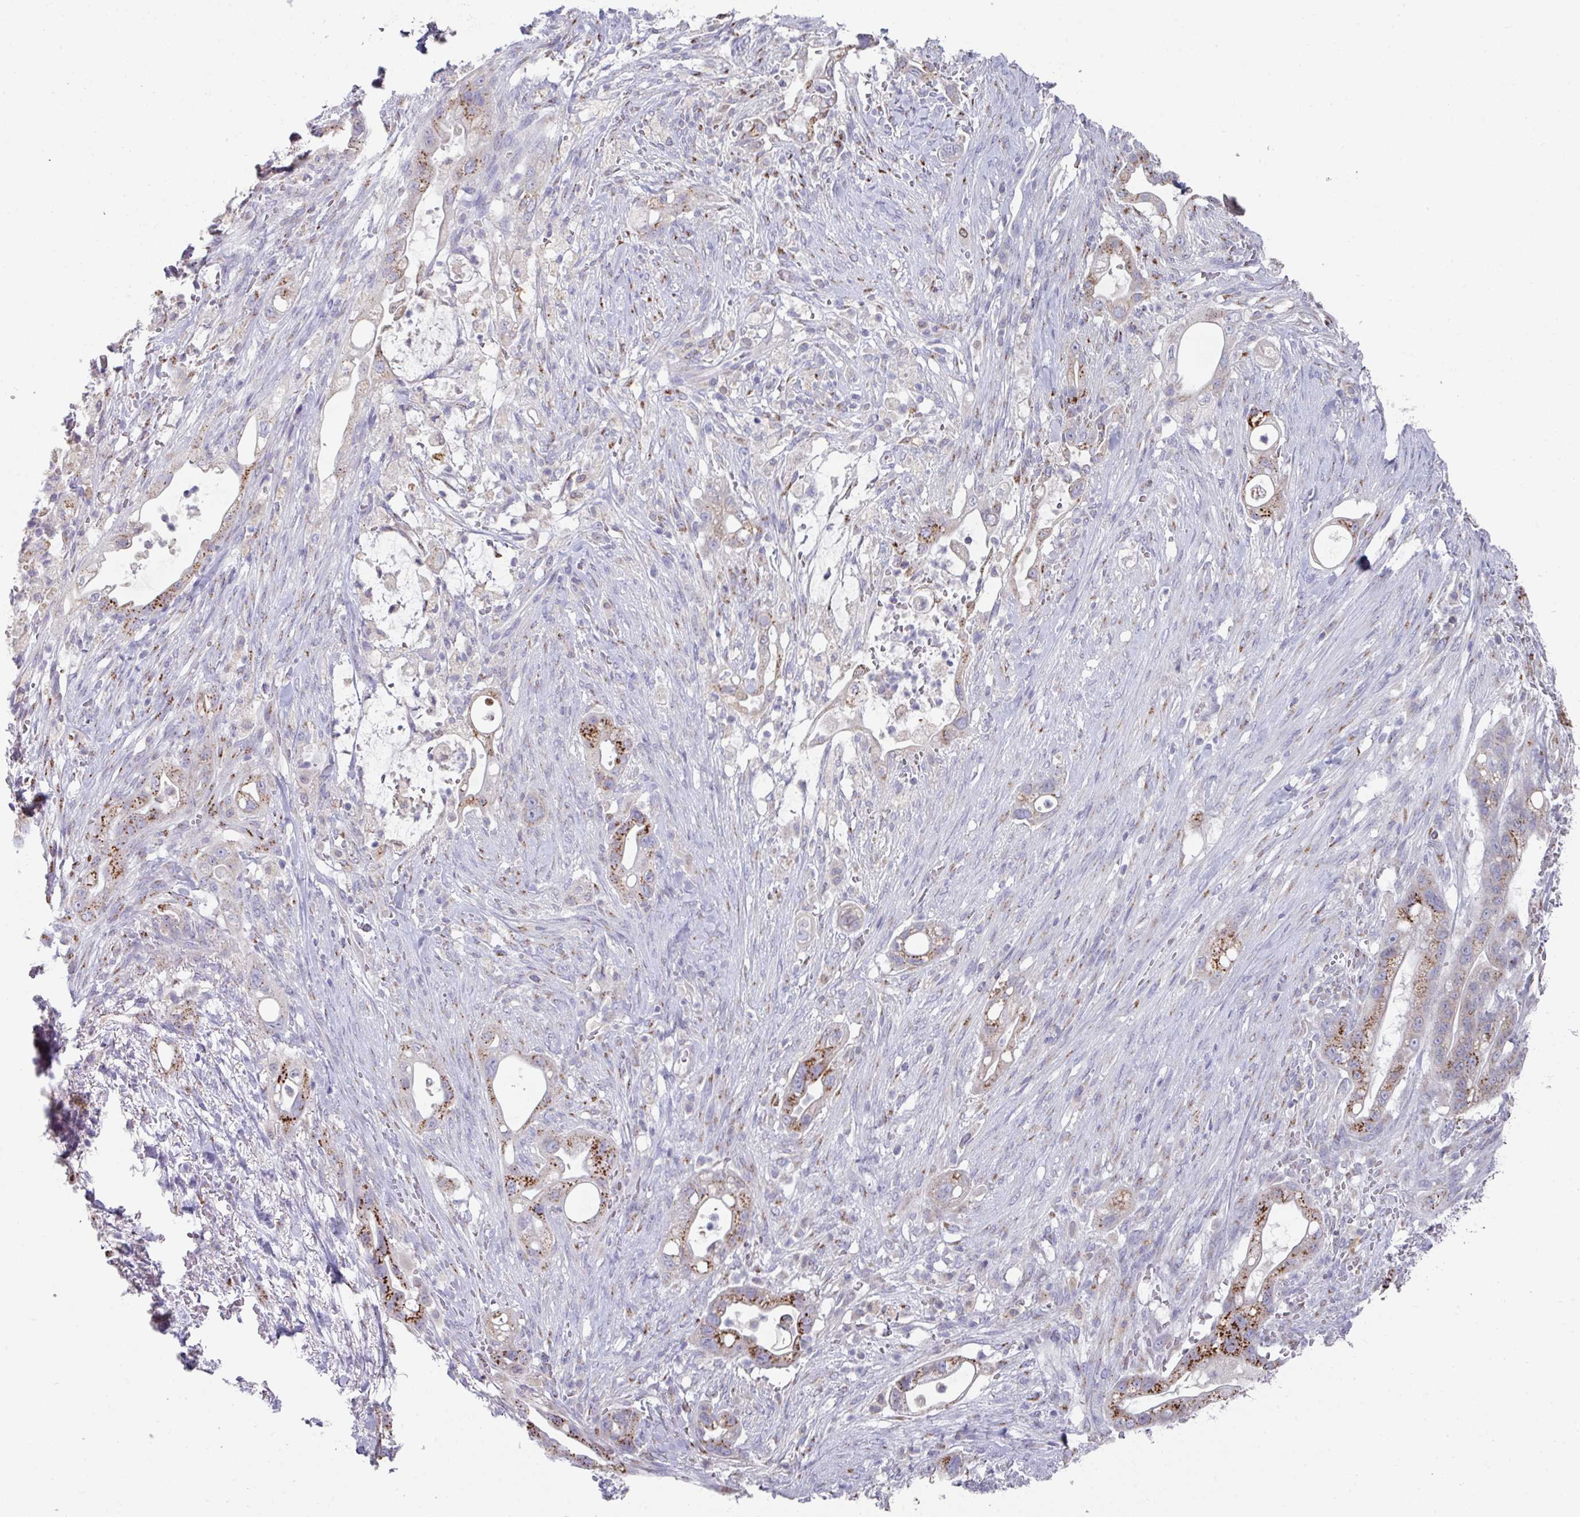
{"staining": {"intensity": "moderate", "quantity": "25%-75%", "location": "cytoplasmic/membranous"}, "tissue": "pancreatic cancer", "cell_type": "Tumor cells", "image_type": "cancer", "snomed": [{"axis": "morphology", "description": "Adenocarcinoma, NOS"}, {"axis": "topography", "description": "Pancreas"}], "caption": "The histopathology image exhibits a brown stain indicating the presence of a protein in the cytoplasmic/membranous of tumor cells in pancreatic cancer (adenocarcinoma).", "gene": "VKORC1L1", "patient": {"sex": "male", "age": 44}}